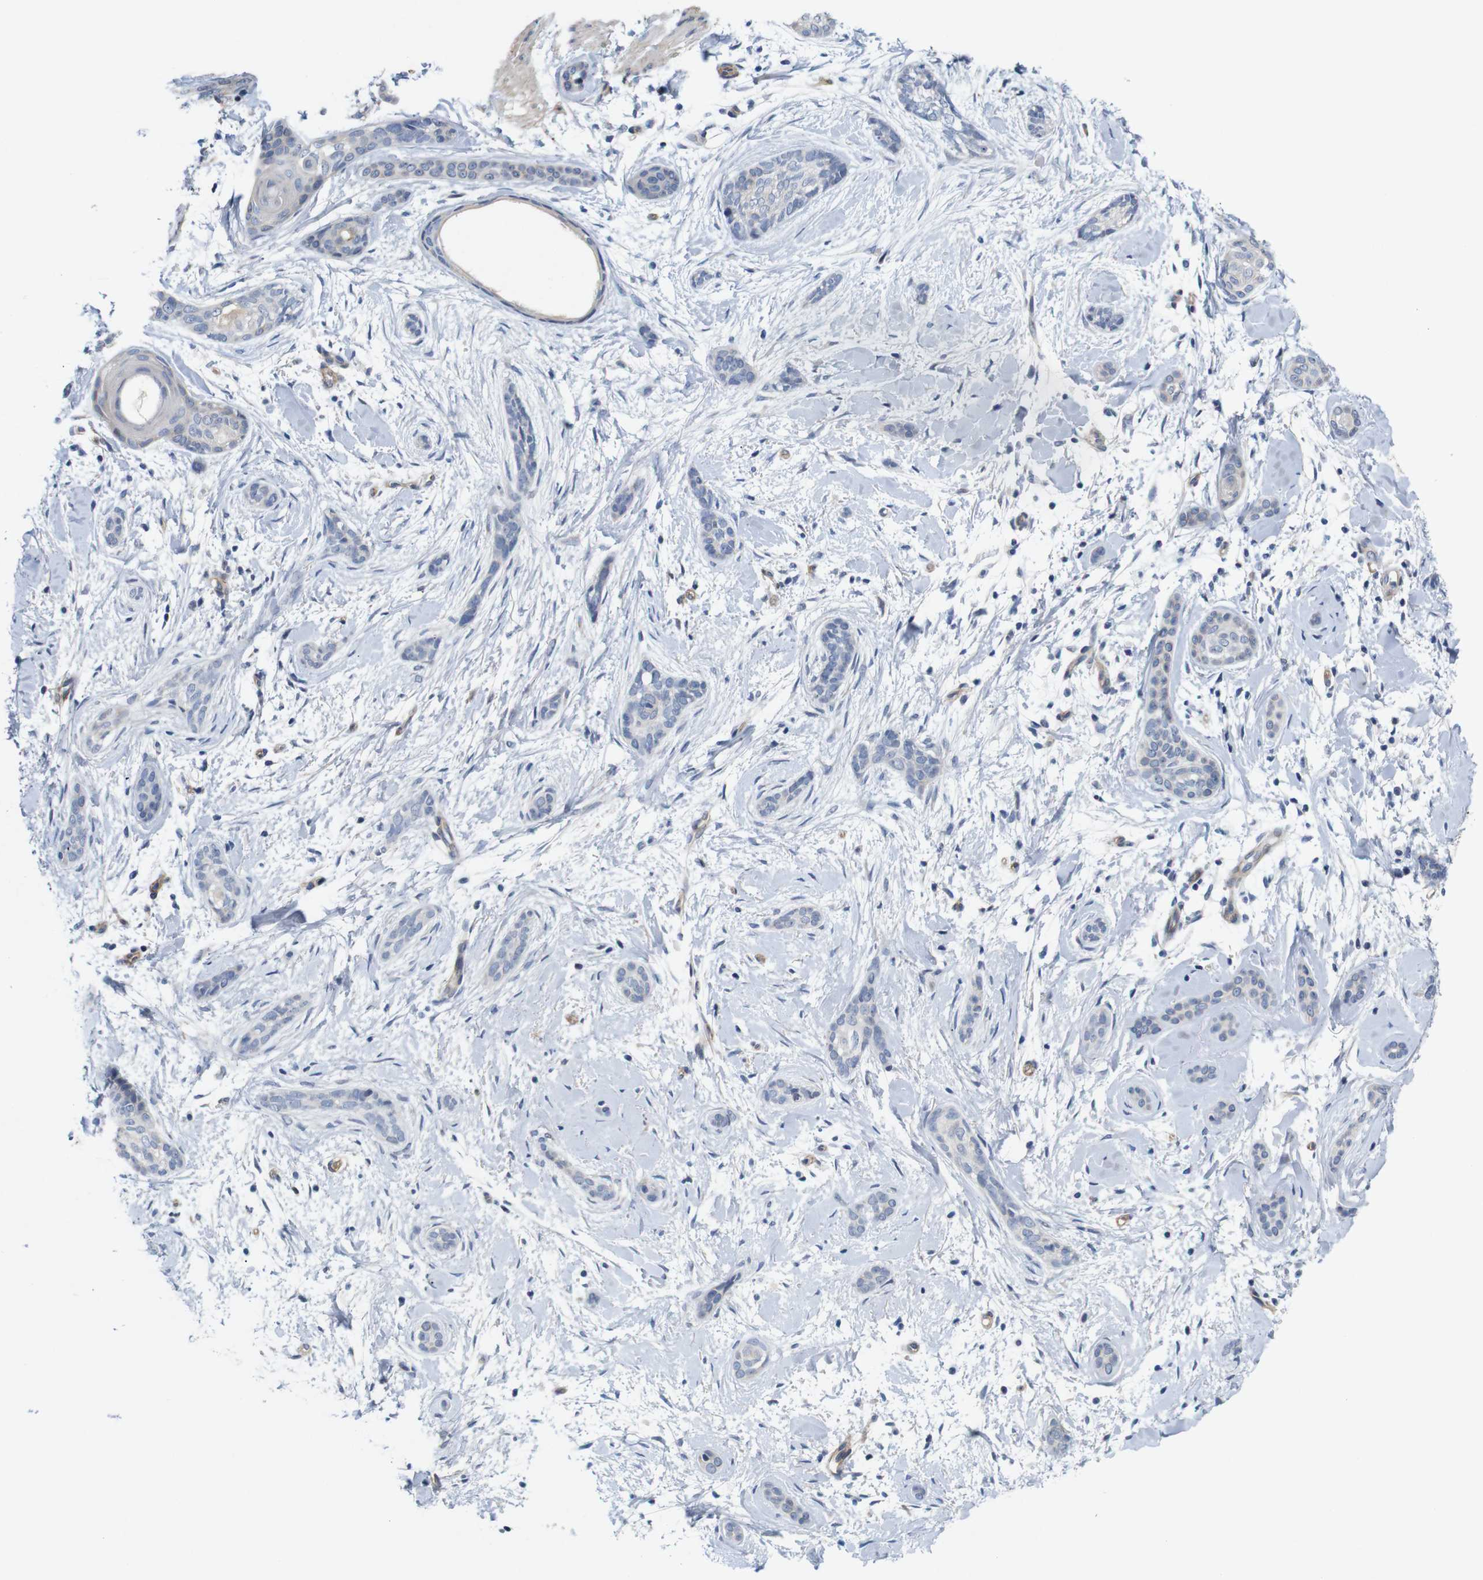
{"staining": {"intensity": "negative", "quantity": "none", "location": "none"}, "tissue": "skin cancer", "cell_type": "Tumor cells", "image_type": "cancer", "snomed": [{"axis": "morphology", "description": "Basal cell carcinoma"}, {"axis": "morphology", "description": "Adnexal tumor, benign"}, {"axis": "topography", "description": "Skin"}], "caption": "IHC histopathology image of neoplastic tissue: human skin benign adnexal tumor stained with DAB exhibits no significant protein positivity in tumor cells.", "gene": "CYB561", "patient": {"sex": "female", "age": 42}}